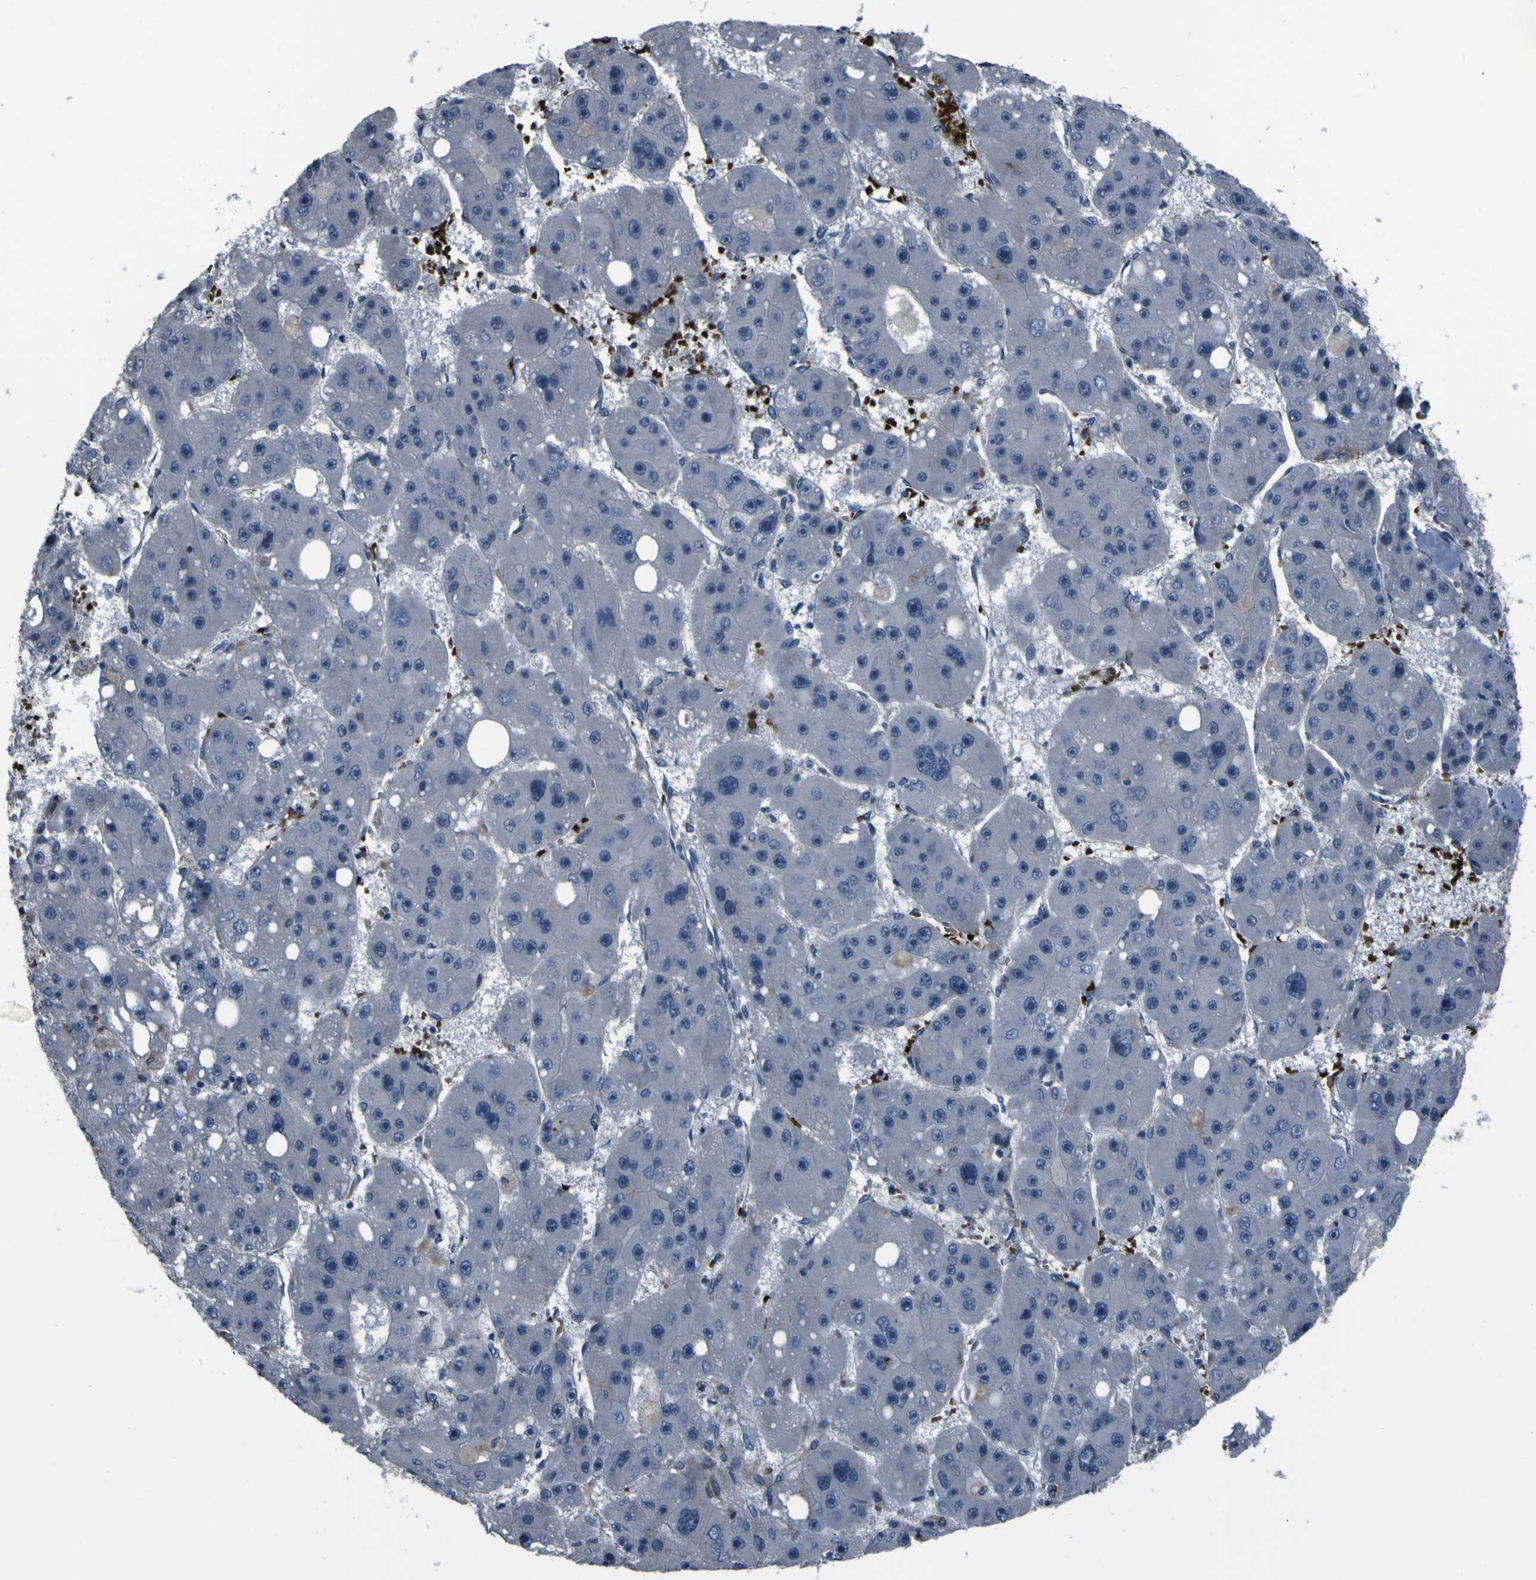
{"staining": {"intensity": "negative", "quantity": "none", "location": "none"}, "tissue": "liver cancer", "cell_type": "Tumor cells", "image_type": "cancer", "snomed": [{"axis": "morphology", "description": "Carcinoma, Hepatocellular, NOS"}, {"axis": "topography", "description": "Liver"}], "caption": "Image shows no protein expression in tumor cells of liver cancer (hepatocellular carcinoma) tissue. (Stains: DAB (3,3'-diaminobenzidine) immunohistochemistry with hematoxylin counter stain, Microscopy: brightfield microscopy at high magnification).", "gene": "GRAMD1A", "patient": {"sex": "female", "age": 61}}